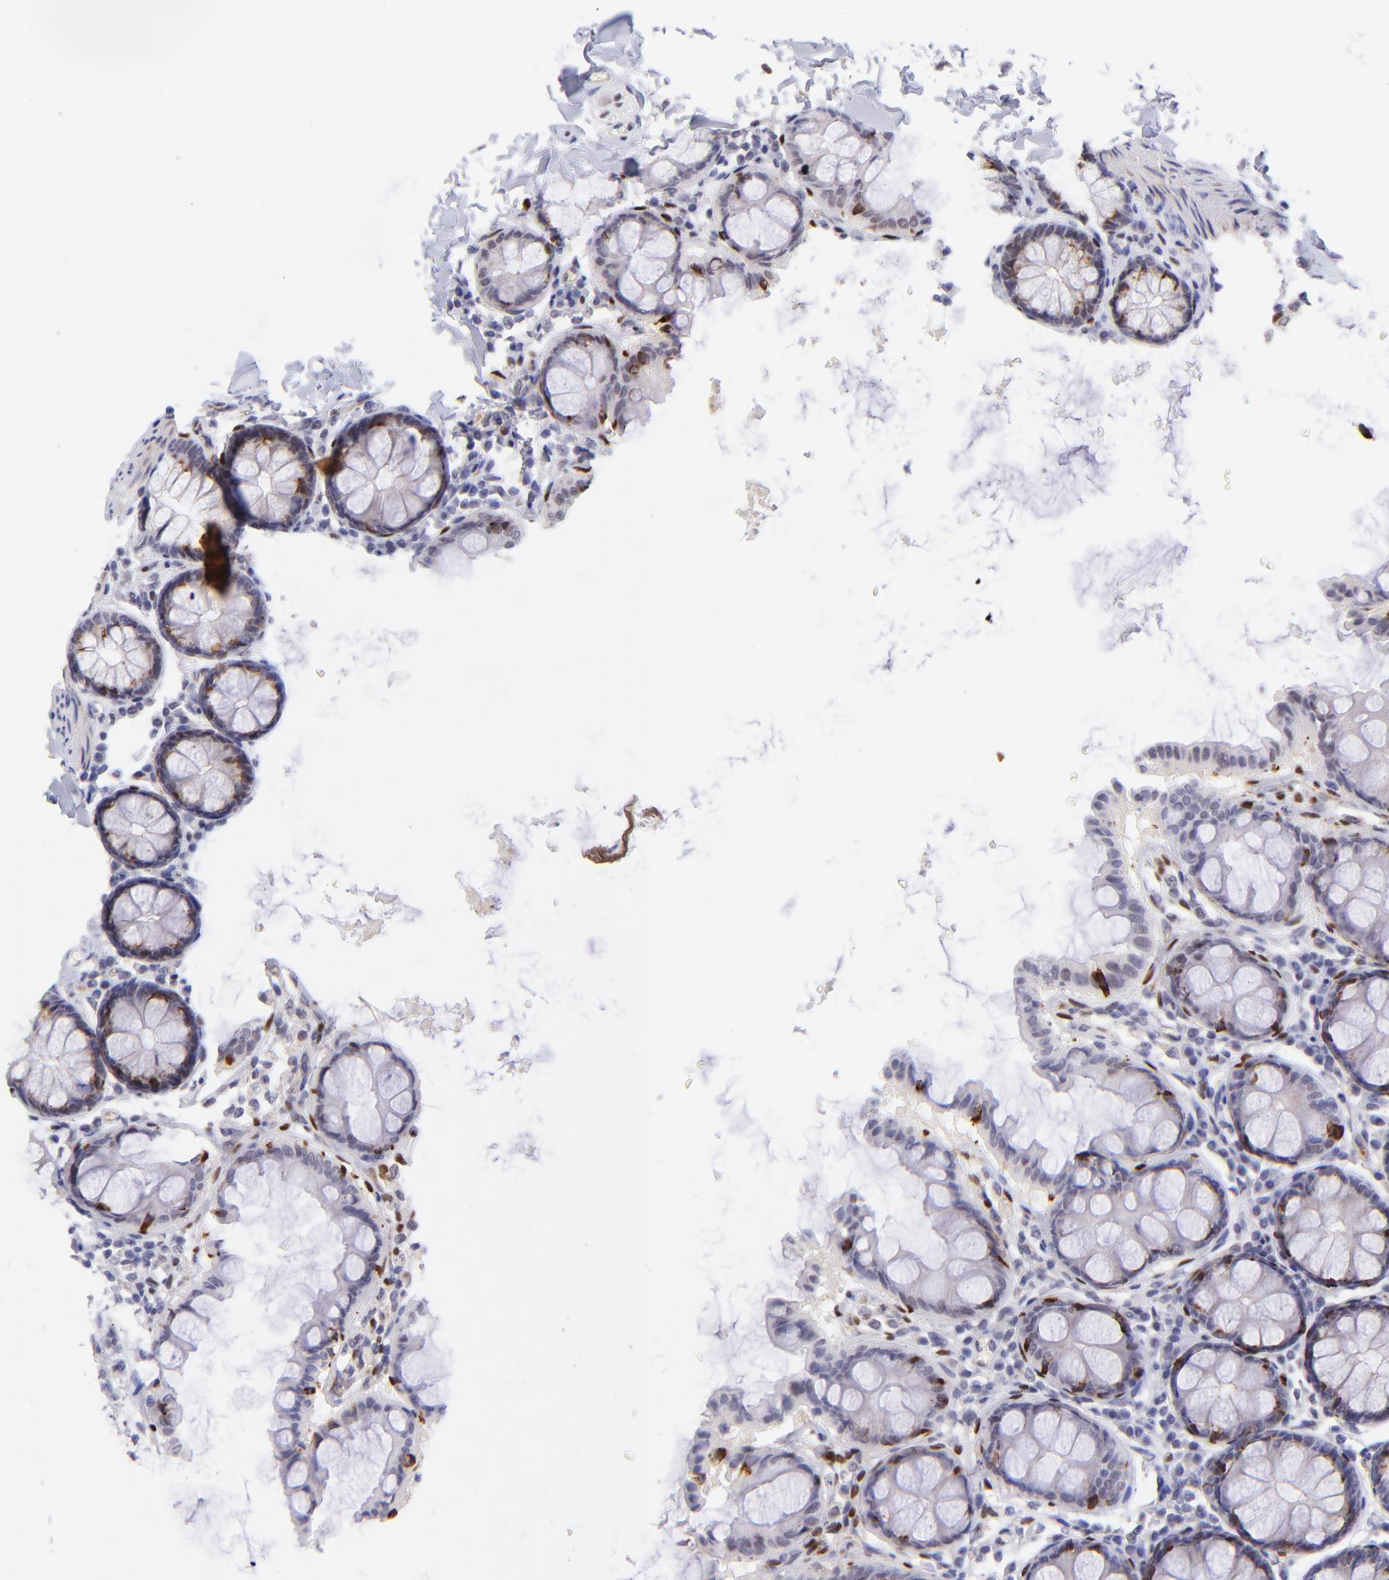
{"staining": {"intensity": "strong", "quantity": "<25%", "location": "cytoplasmic/membranous"}, "tissue": "colon", "cell_type": "Glandular cells", "image_type": "normal", "snomed": [{"axis": "morphology", "description": "Normal tissue, NOS"}, {"axis": "topography", "description": "Colon"}], "caption": "A high-resolution micrograph shows IHC staining of benign colon, which shows strong cytoplasmic/membranous staining in approximately <25% of glandular cells. (IHC, brightfield microscopy, high magnification).", "gene": "SOX6", "patient": {"sex": "female", "age": 61}}